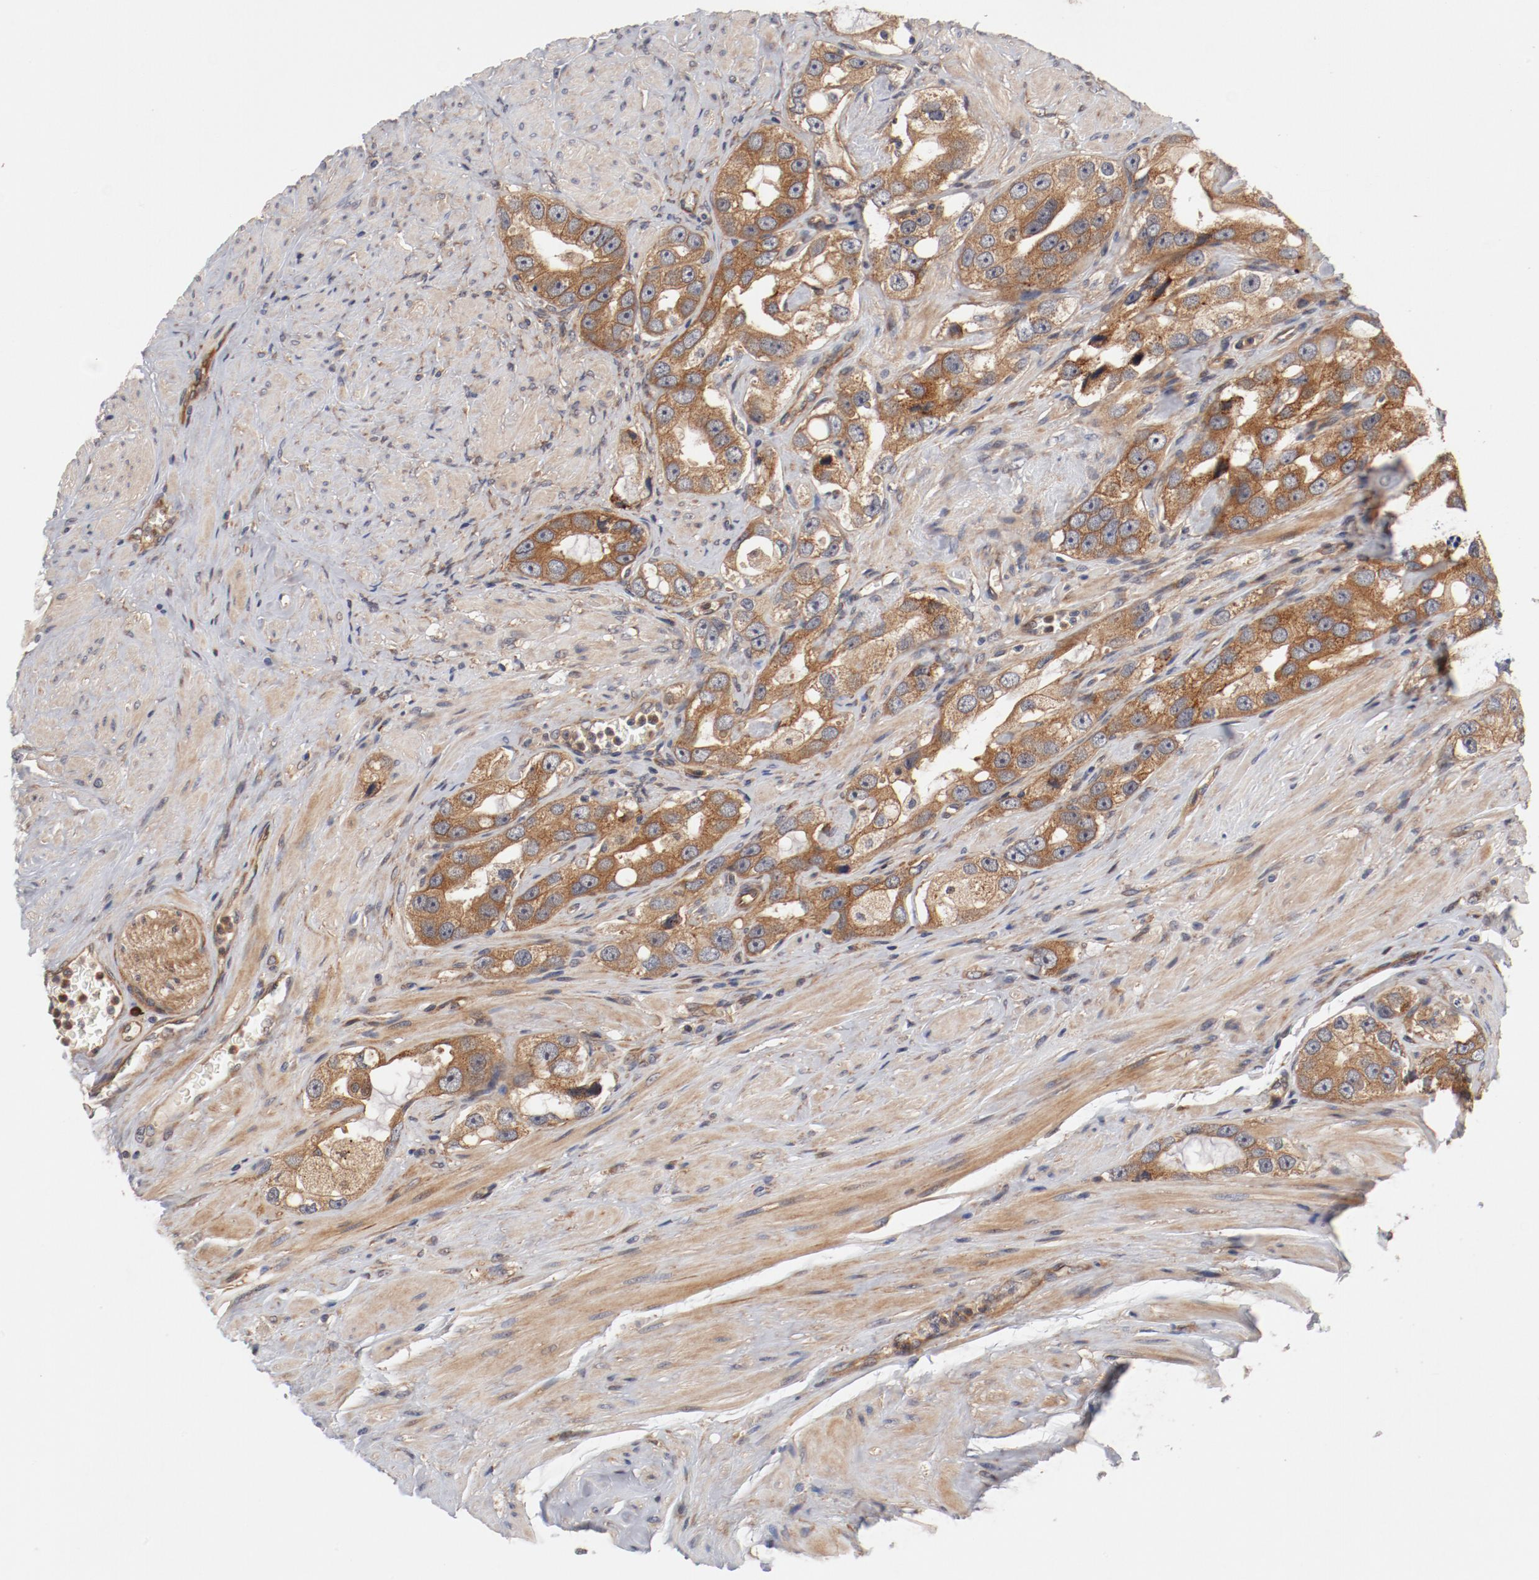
{"staining": {"intensity": "moderate", "quantity": ">75%", "location": "cytoplasmic/membranous"}, "tissue": "prostate cancer", "cell_type": "Tumor cells", "image_type": "cancer", "snomed": [{"axis": "morphology", "description": "Adenocarcinoma, High grade"}, {"axis": "topography", "description": "Prostate"}], "caption": "A photomicrograph of human prostate cancer stained for a protein reveals moderate cytoplasmic/membranous brown staining in tumor cells. (brown staining indicates protein expression, while blue staining denotes nuclei).", "gene": "PITPNM2", "patient": {"sex": "male", "age": 63}}